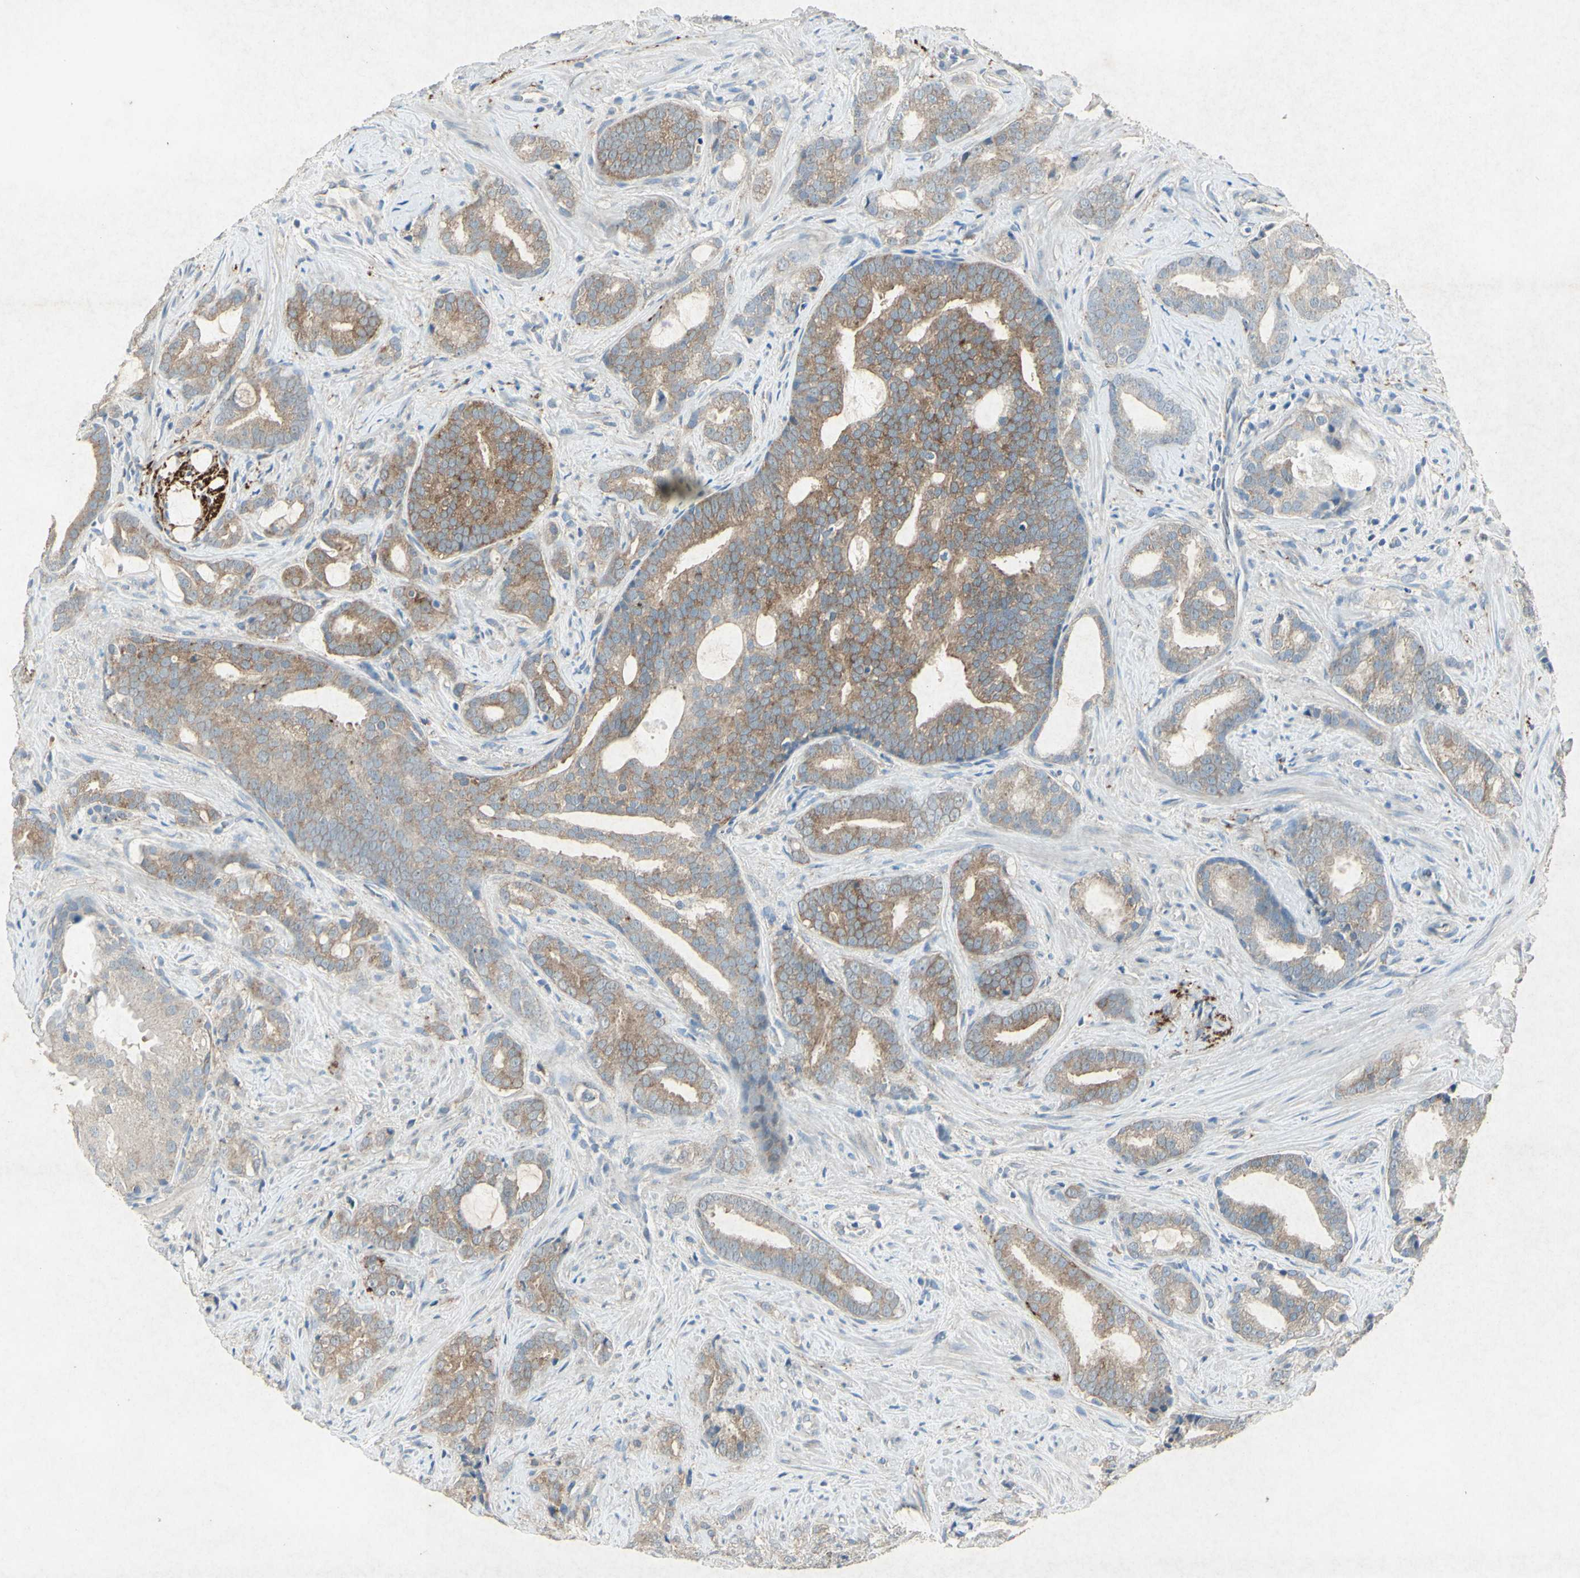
{"staining": {"intensity": "moderate", "quantity": ">75%", "location": "cytoplasmic/membranous"}, "tissue": "prostate cancer", "cell_type": "Tumor cells", "image_type": "cancer", "snomed": [{"axis": "morphology", "description": "Adenocarcinoma, Low grade"}, {"axis": "topography", "description": "Prostate"}], "caption": "The immunohistochemical stain labels moderate cytoplasmic/membranous positivity in tumor cells of adenocarcinoma (low-grade) (prostate) tissue.", "gene": "SNAP91", "patient": {"sex": "male", "age": 58}}